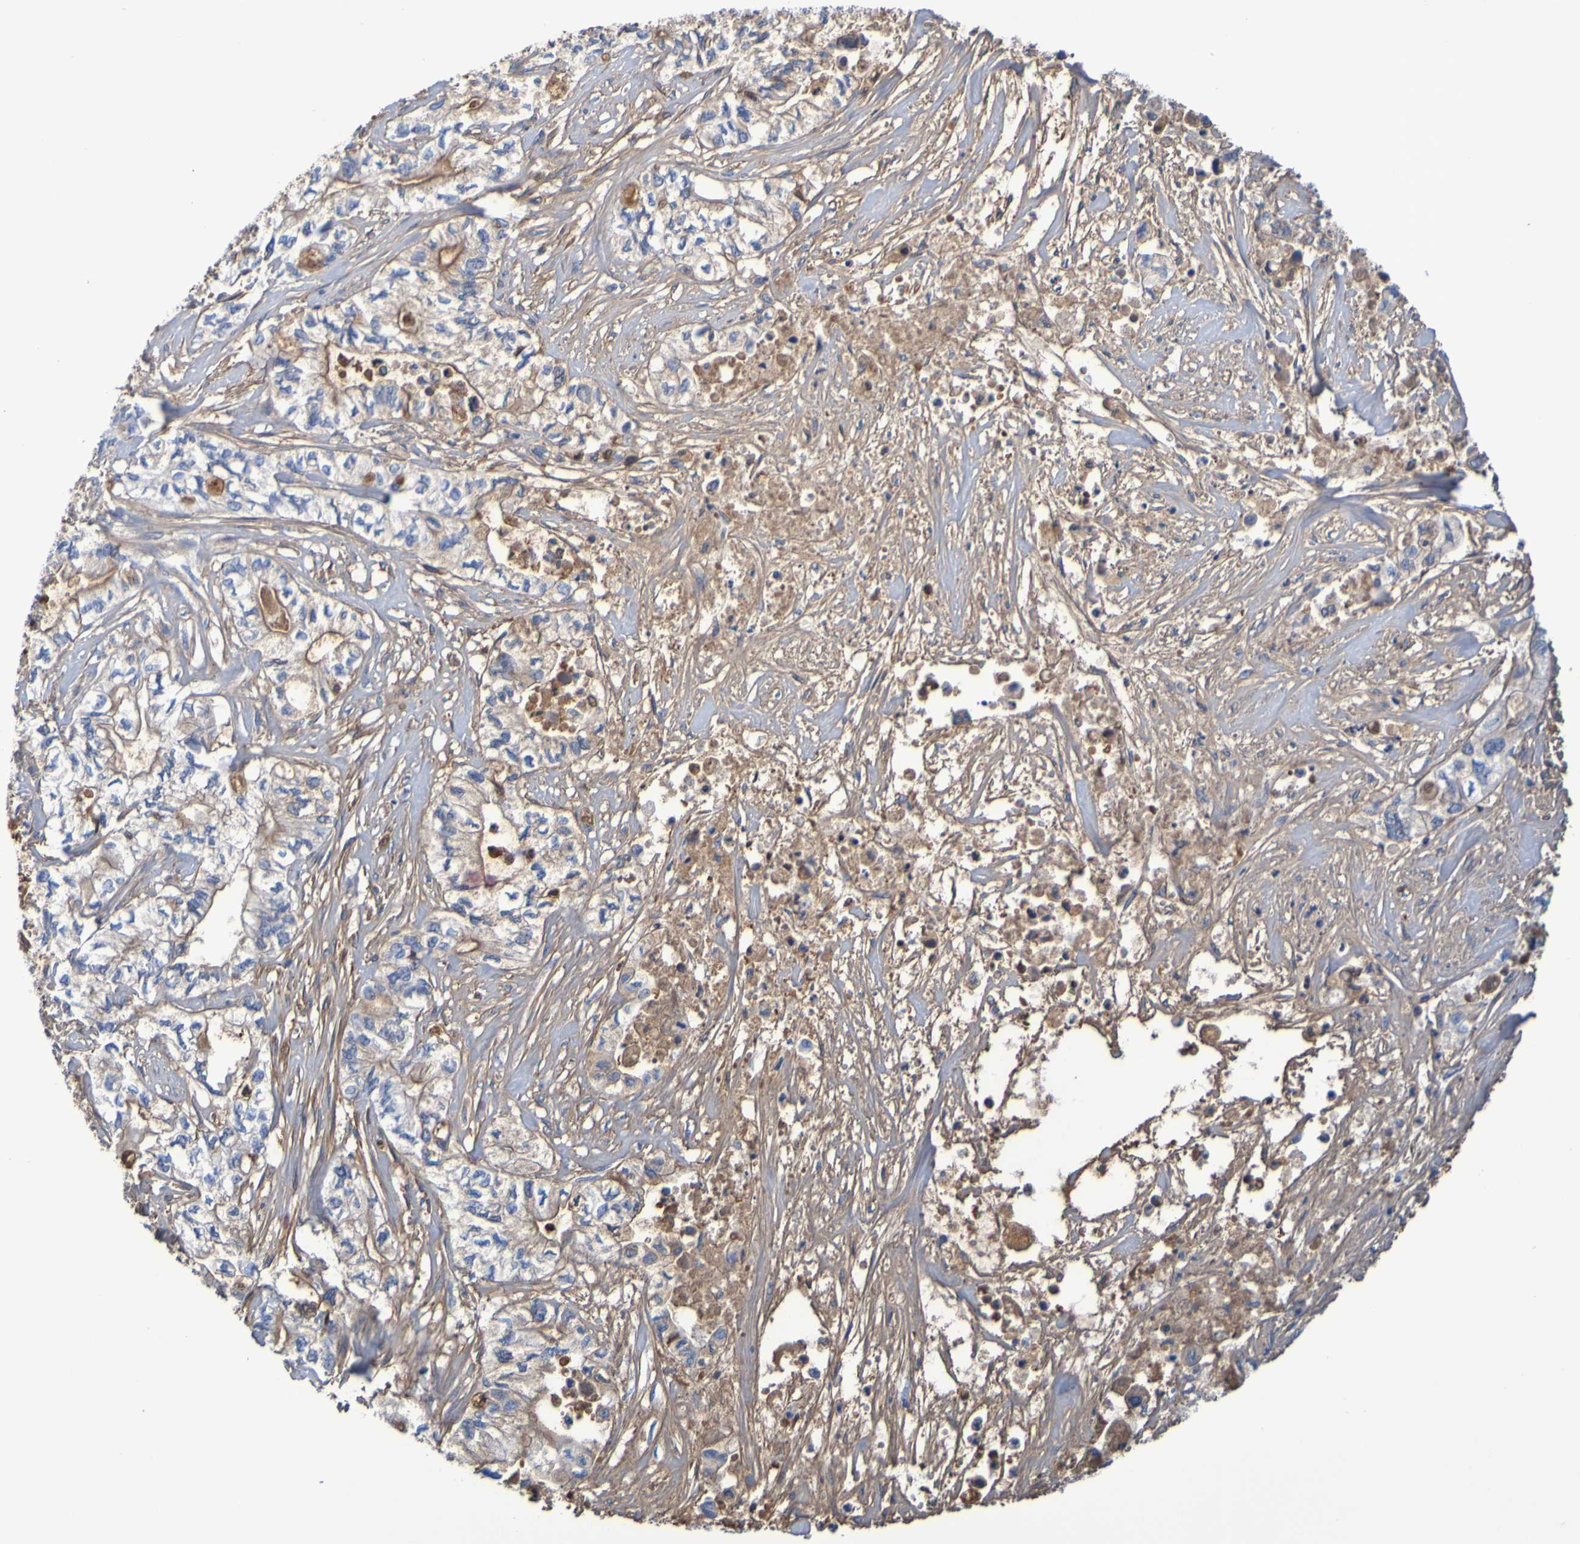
{"staining": {"intensity": "weak", "quantity": "<25%", "location": "cytoplasmic/membranous"}, "tissue": "pancreatic cancer", "cell_type": "Tumor cells", "image_type": "cancer", "snomed": [{"axis": "morphology", "description": "Adenocarcinoma, NOS"}, {"axis": "topography", "description": "Pancreas"}], "caption": "Immunohistochemical staining of human adenocarcinoma (pancreatic) demonstrates no significant expression in tumor cells.", "gene": "GAB3", "patient": {"sex": "male", "age": 79}}